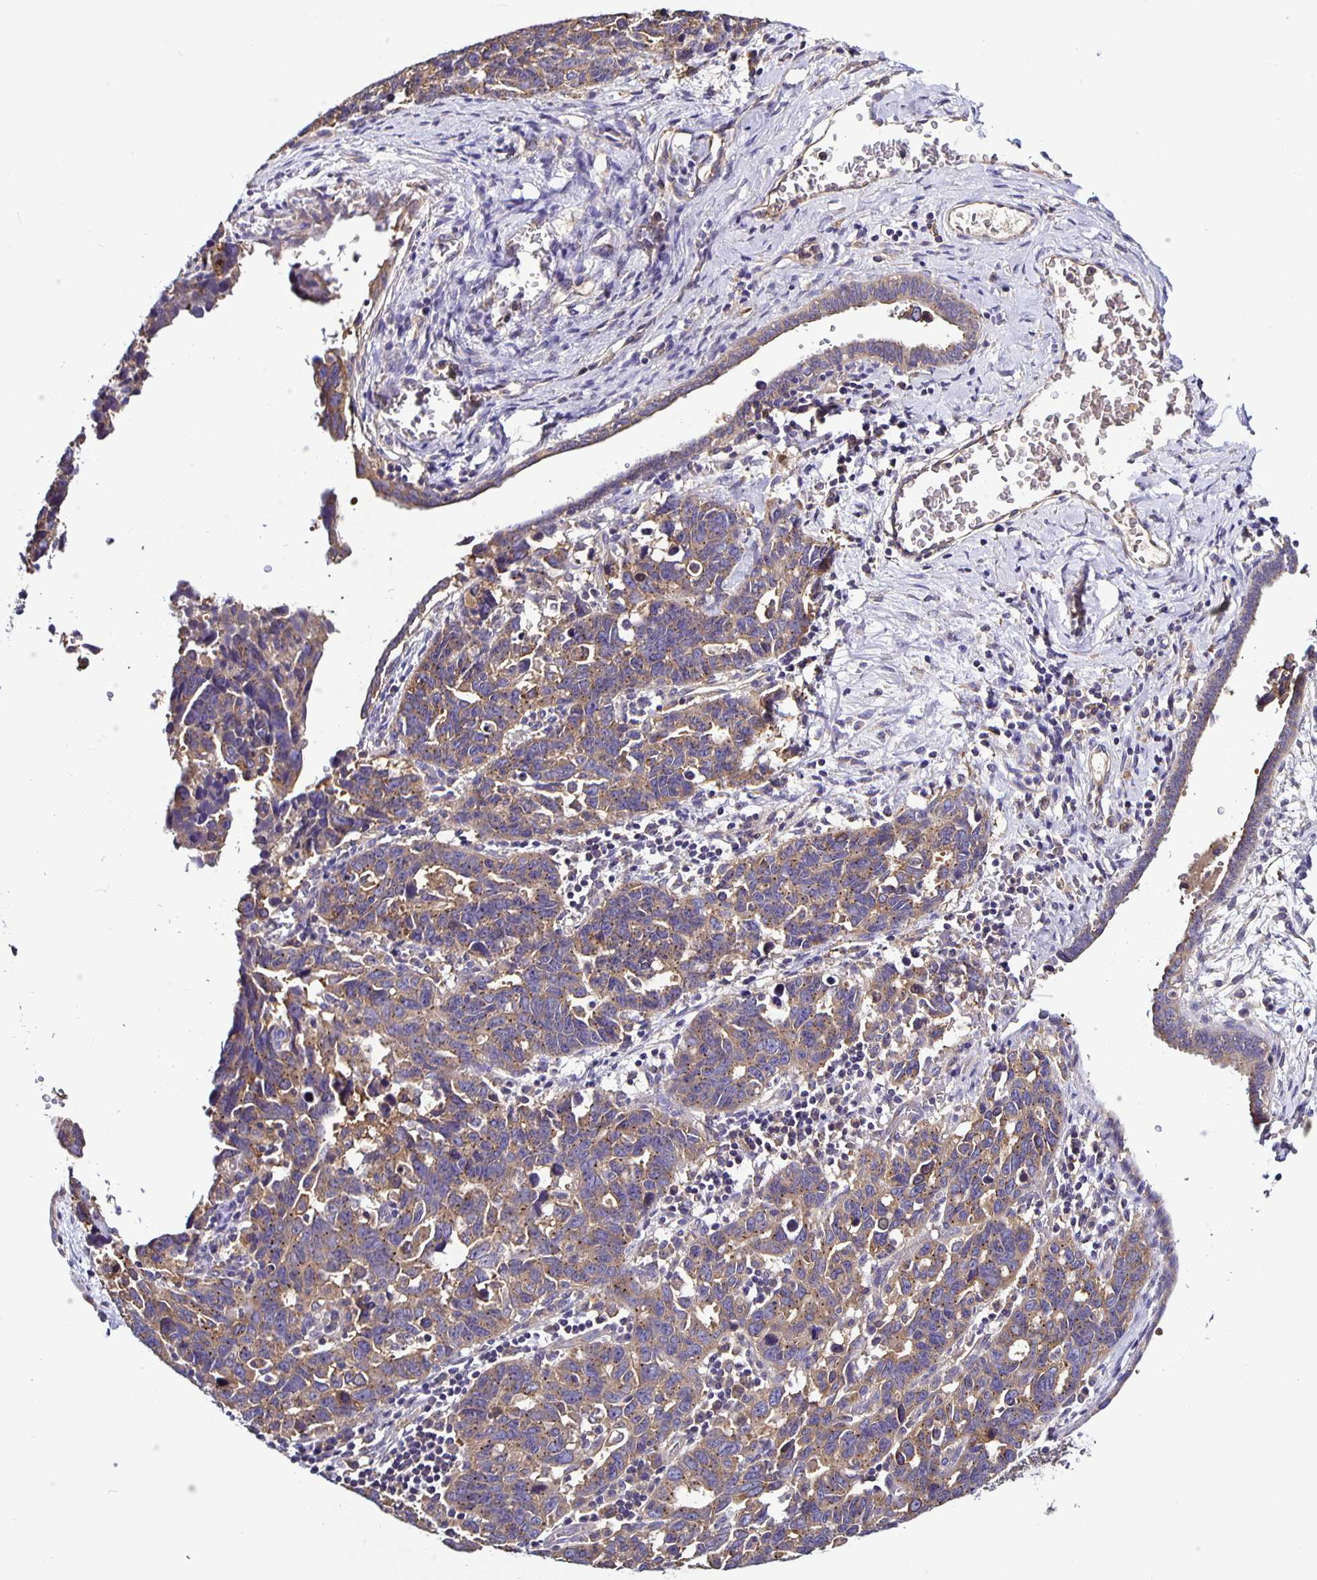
{"staining": {"intensity": "weak", "quantity": "25%-75%", "location": "cytoplasmic/membranous"}, "tissue": "ovarian cancer", "cell_type": "Tumor cells", "image_type": "cancer", "snomed": [{"axis": "morphology", "description": "Cystadenocarcinoma, serous, NOS"}, {"axis": "topography", "description": "Ovary"}], "caption": "A high-resolution image shows immunohistochemistry (IHC) staining of ovarian cancer, which shows weak cytoplasmic/membranous expression in approximately 25%-75% of tumor cells. The protein of interest is shown in brown color, while the nuclei are stained blue.", "gene": "SNX5", "patient": {"sex": "female", "age": 69}}